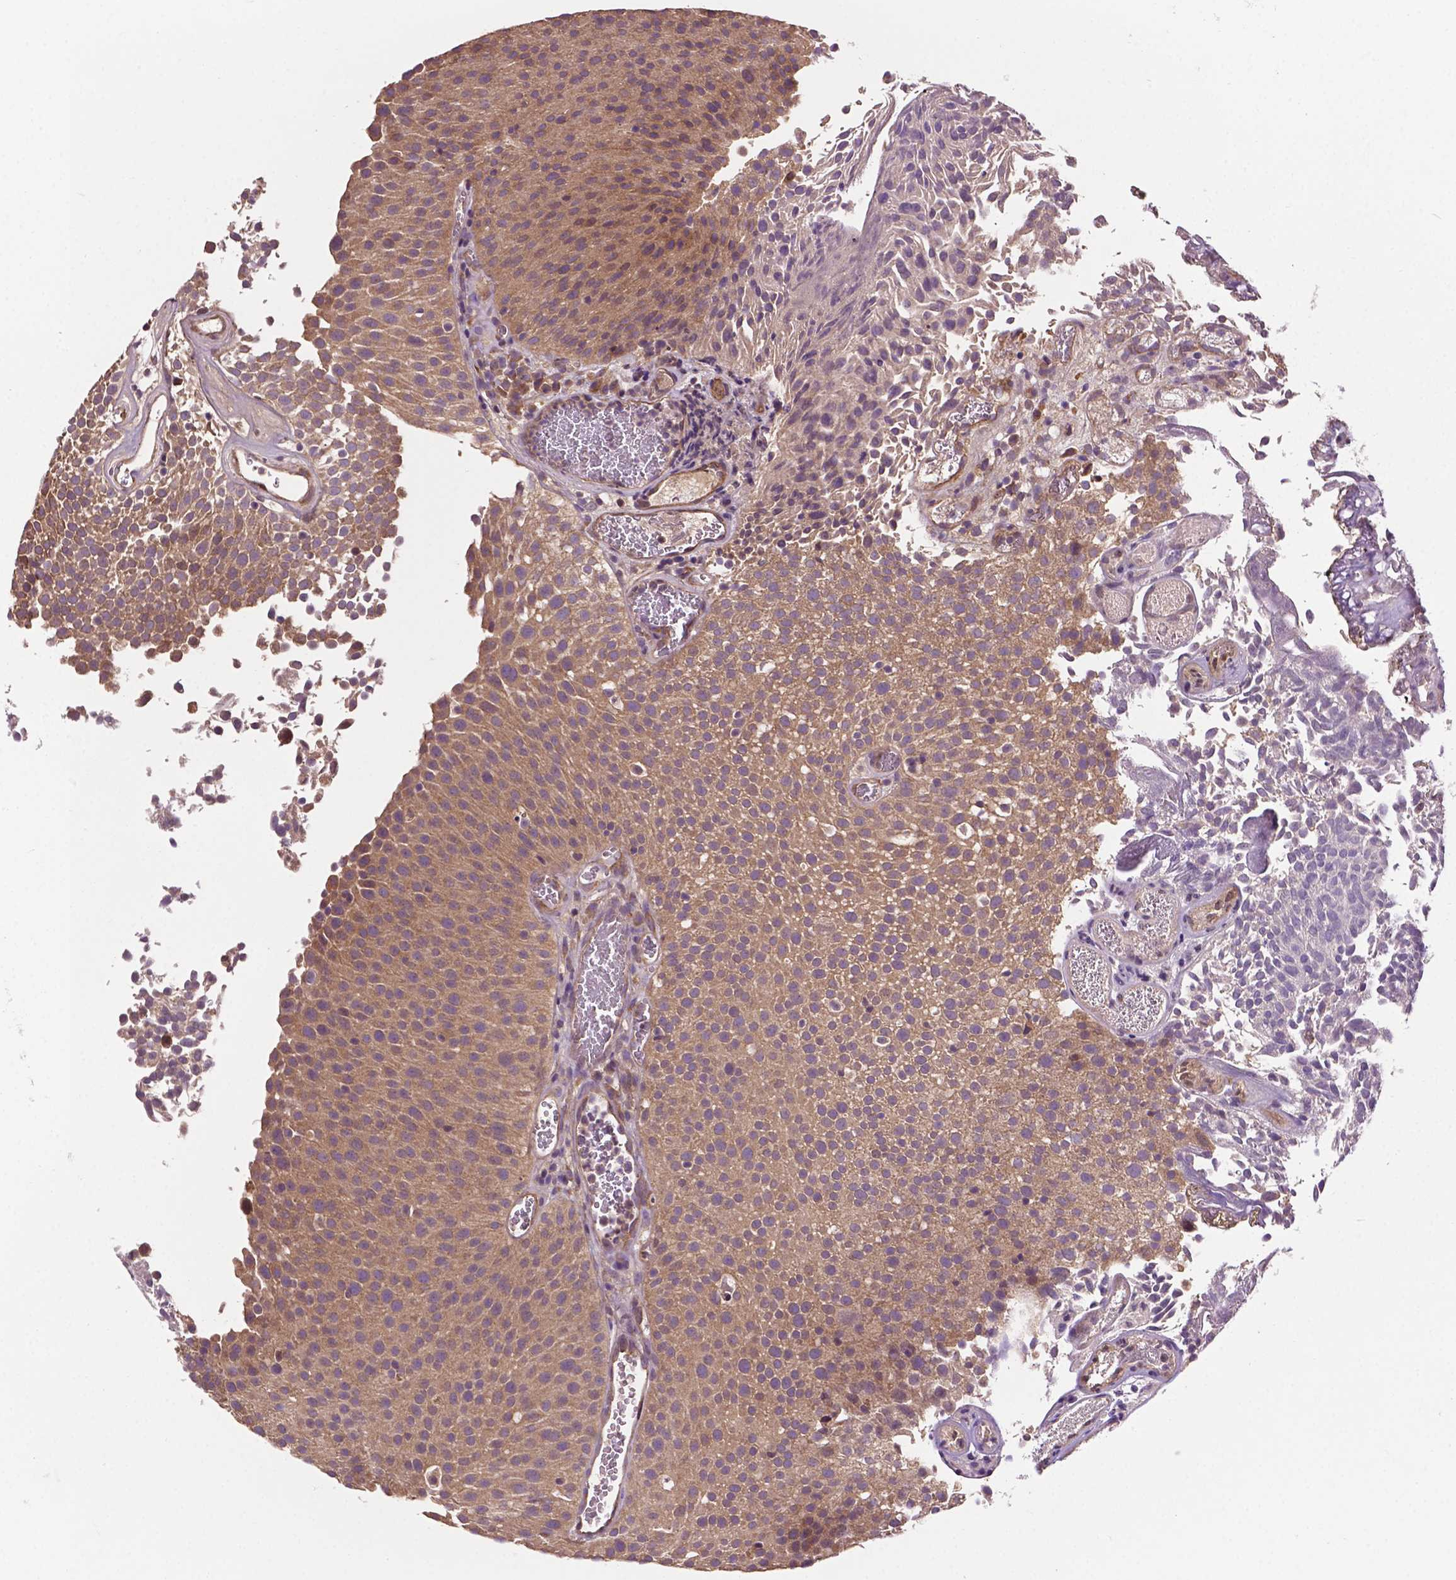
{"staining": {"intensity": "moderate", "quantity": ">75%", "location": "cytoplasmic/membranous"}, "tissue": "urothelial cancer", "cell_type": "Tumor cells", "image_type": "cancer", "snomed": [{"axis": "morphology", "description": "Urothelial carcinoma, Low grade"}, {"axis": "topography", "description": "Urinary bladder"}], "caption": "A brown stain labels moderate cytoplasmic/membranous expression of a protein in human urothelial carcinoma (low-grade) tumor cells. The protein of interest is shown in brown color, while the nuclei are stained blue.", "gene": "GJA9", "patient": {"sex": "female", "age": 79}}